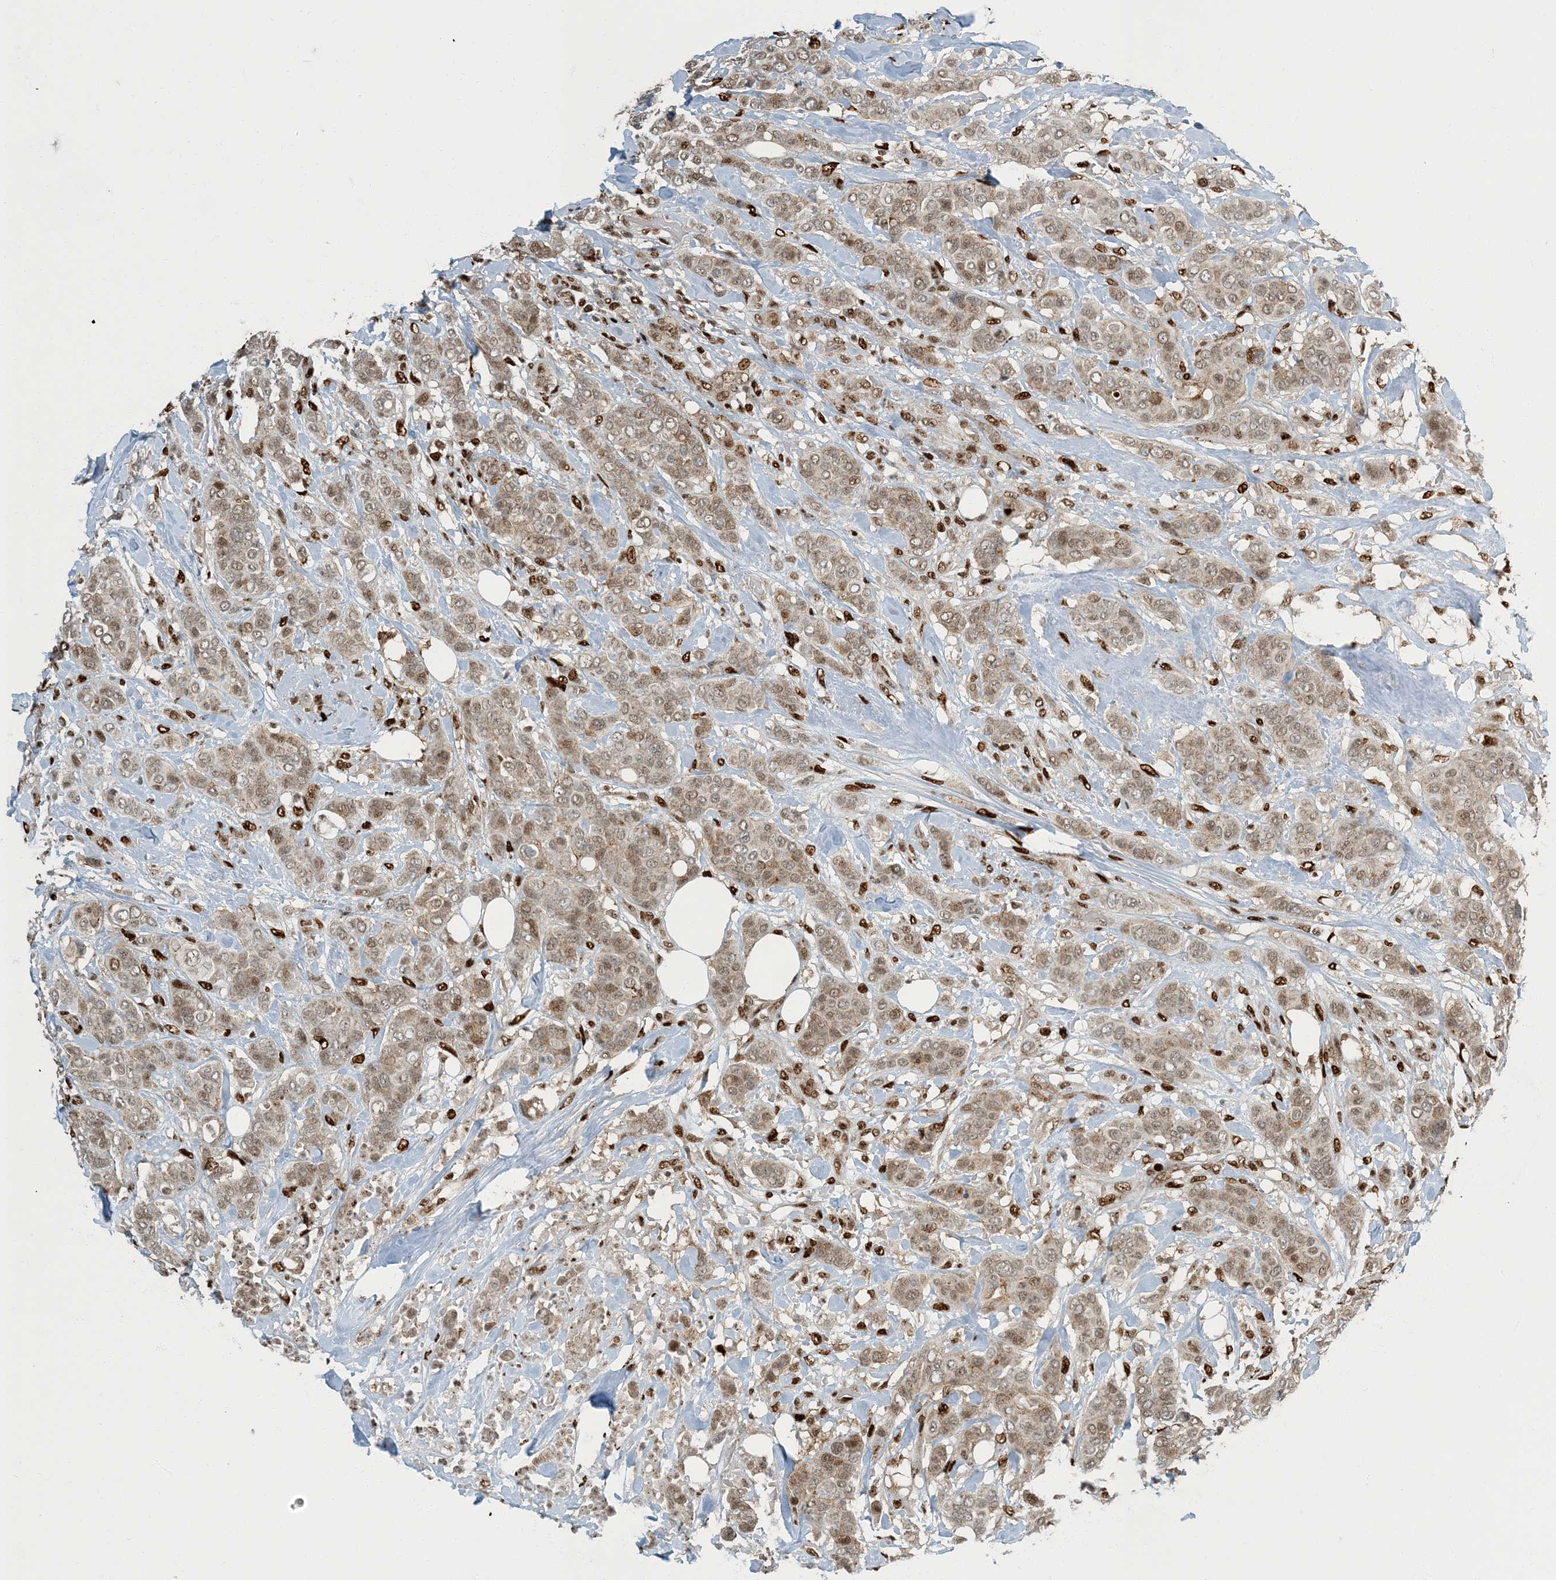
{"staining": {"intensity": "moderate", "quantity": ">75%", "location": "cytoplasmic/membranous,nuclear"}, "tissue": "breast cancer", "cell_type": "Tumor cells", "image_type": "cancer", "snomed": [{"axis": "morphology", "description": "Lobular carcinoma"}, {"axis": "topography", "description": "Breast"}], "caption": "A medium amount of moderate cytoplasmic/membranous and nuclear staining is identified in approximately >75% of tumor cells in breast cancer (lobular carcinoma) tissue.", "gene": "MBD1", "patient": {"sex": "female", "age": 51}}